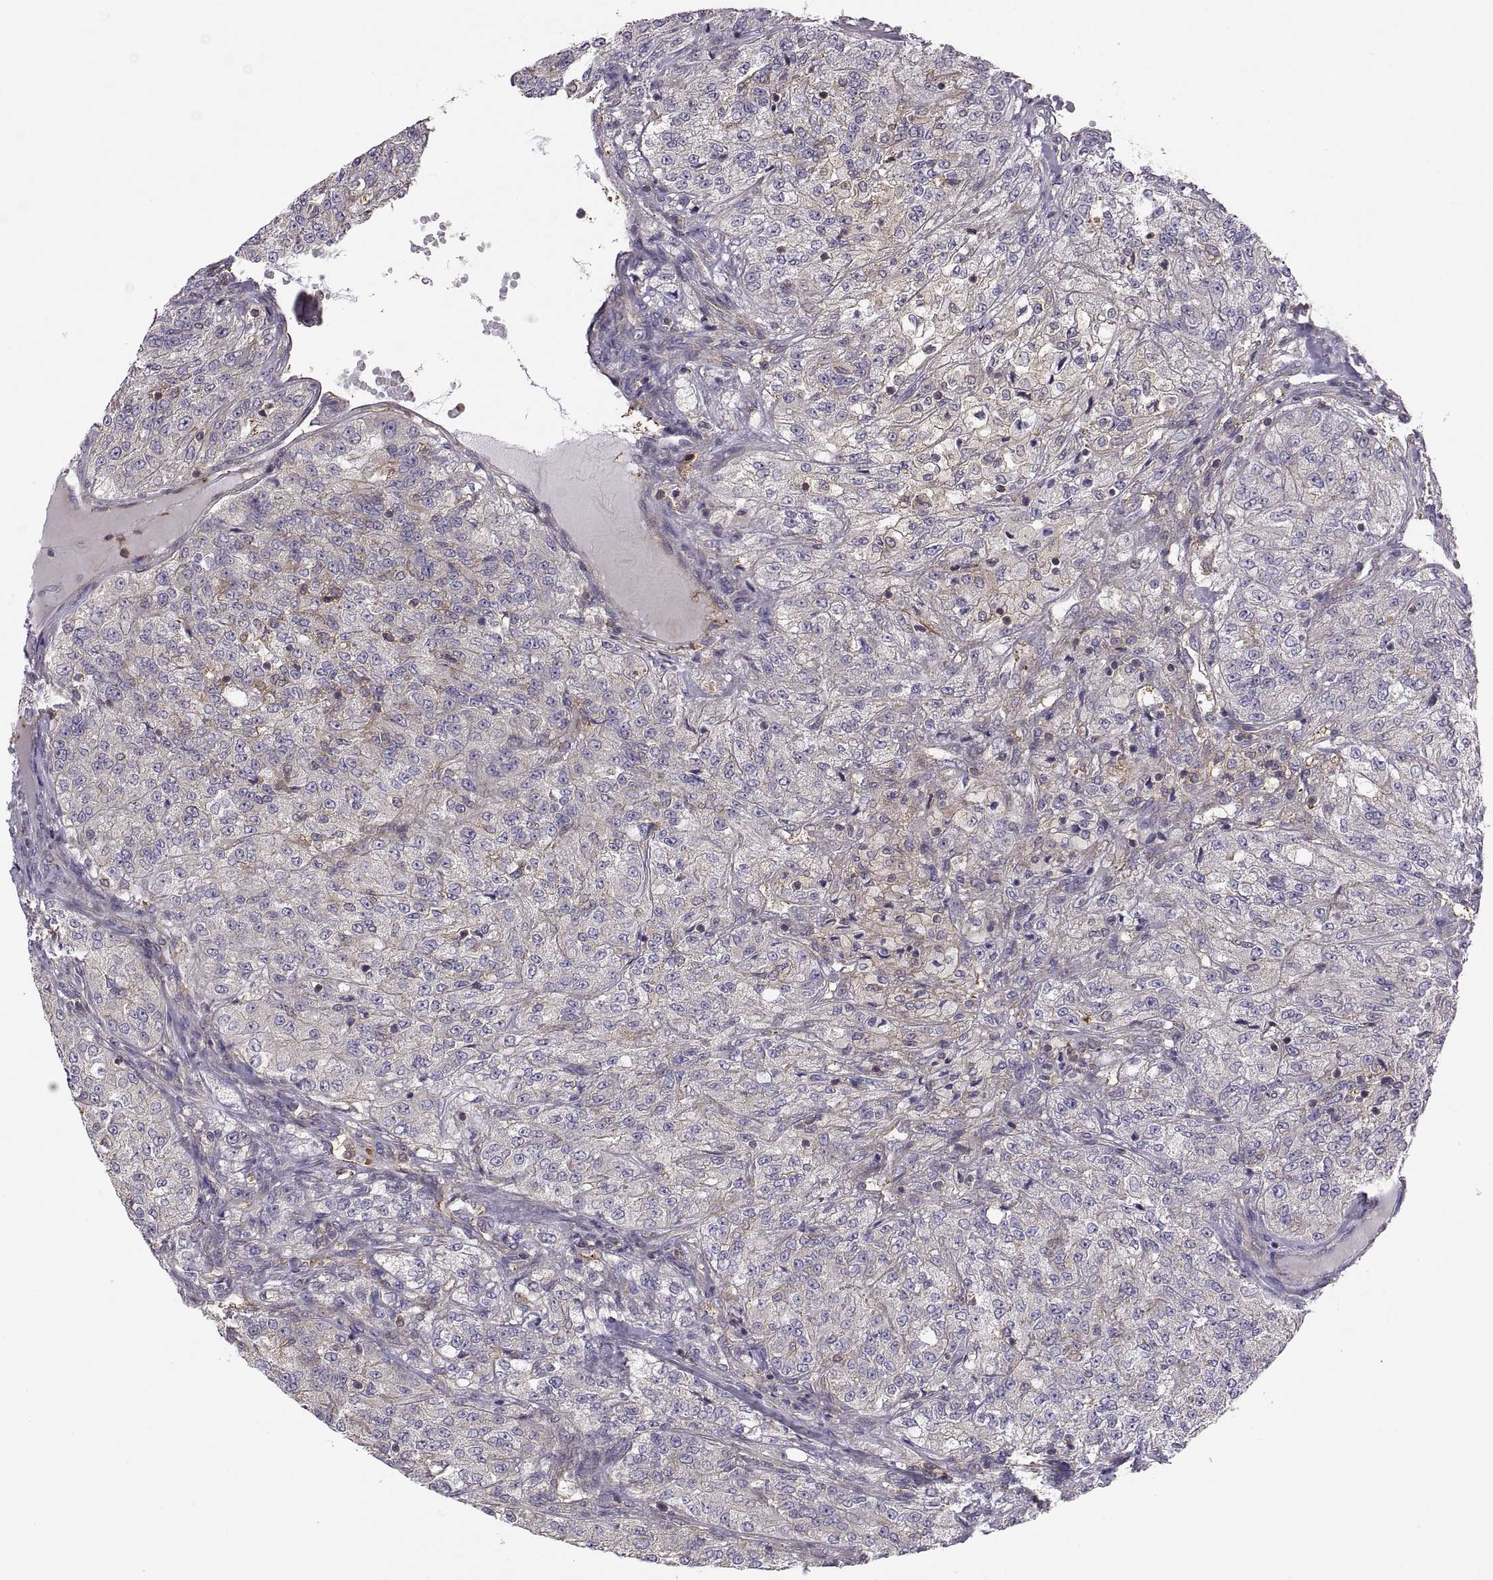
{"staining": {"intensity": "weak", "quantity": "<25%", "location": "cytoplasmic/membranous"}, "tissue": "renal cancer", "cell_type": "Tumor cells", "image_type": "cancer", "snomed": [{"axis": "morphology", "description": "Adenocarcinoma, NOS"}, {"axis": "topography", "description": "Kidney"}], "caption": "Image shows no protein positivity in tumor cells of renal adenocarcinoma tissue.", "gene": "SPATA32", "patient": {"sex": "female", "age": 63}}